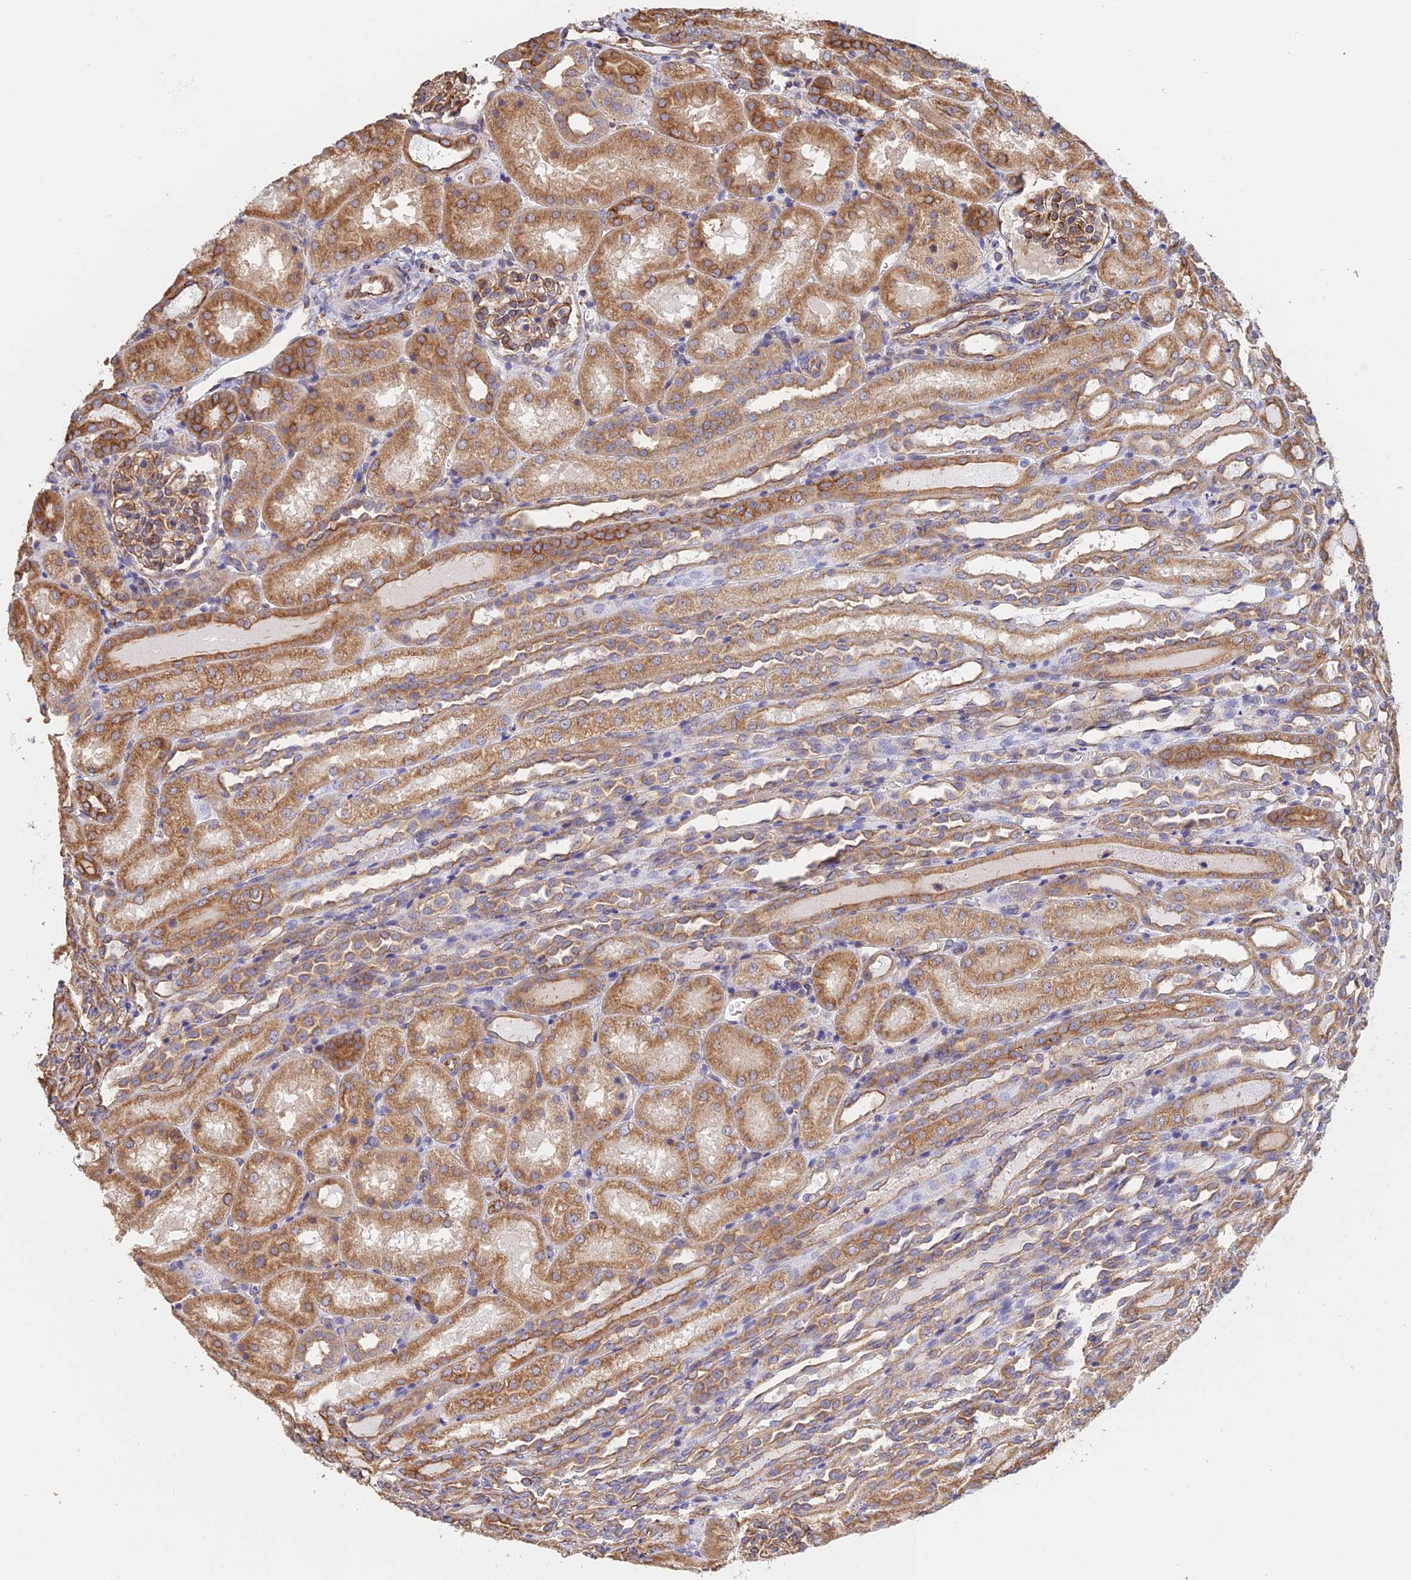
{"staining": {"intensity": "moderate", "quantity": "25%-75%", "location": "cytoplasmic/membranous"}, "tissue": "kidney", "cell_type": "Cells in glomeruli", "image_type": "normal", "snomed": [{"axis": "morphology", "description": "Normal tissue, NOS"}, {"axis": "topography", "description": "Kidney"}], "caption": "Protein expression analysis of normal kidney demonstrates moderate cytoplasmic/membranous positivity in approximately 25%-75% of cells in glomeruli. The staining is performed using DAB brown chromogen to label protein expression. The nuclei are counter-stained blue using hematoxylin.", "gene": "WBP11", "patient": {"sex": "male", "age": 1}}